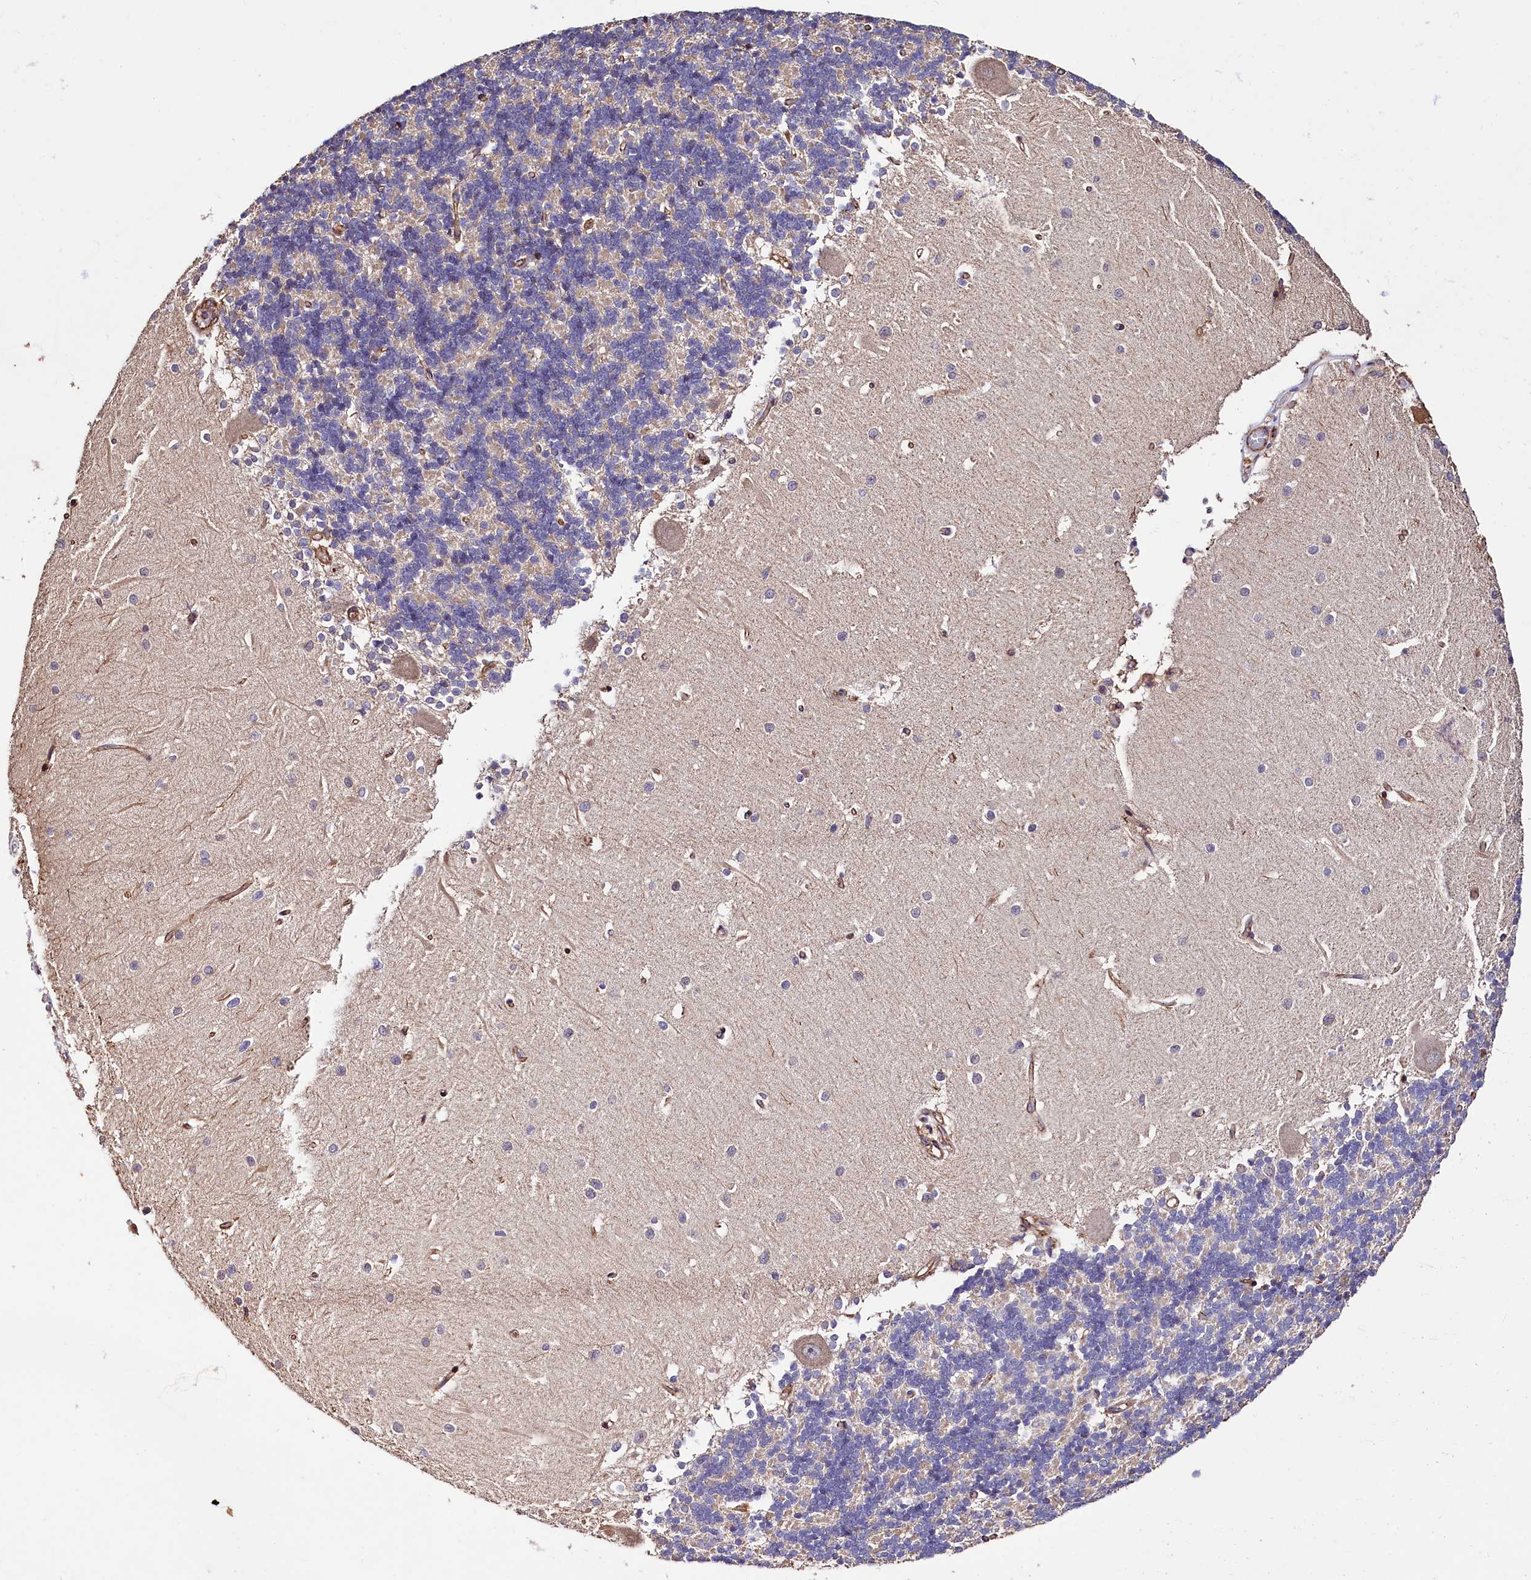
{"staining": {"intensity": "negative", "quantity": "none", "location": "none"}, "tissue": "cerebellum", "cell_type": "Cells in granular layer", "image_type": "normal", "snomed": [{"axis": "morphology", "description": "Normal tissue, NOS"}, {"axis": "topography", "description": "Cerebellum"}], "caption": "This micrograph is of benign cerebellum stained with immunohistochemistry (IHC) to label a protein in brown with the nuclei are counter-stained blue. There is no positivity in cells in granular layer.", "gene": "KLHDC4", "patient": {"sex": "male", "age": 37}}